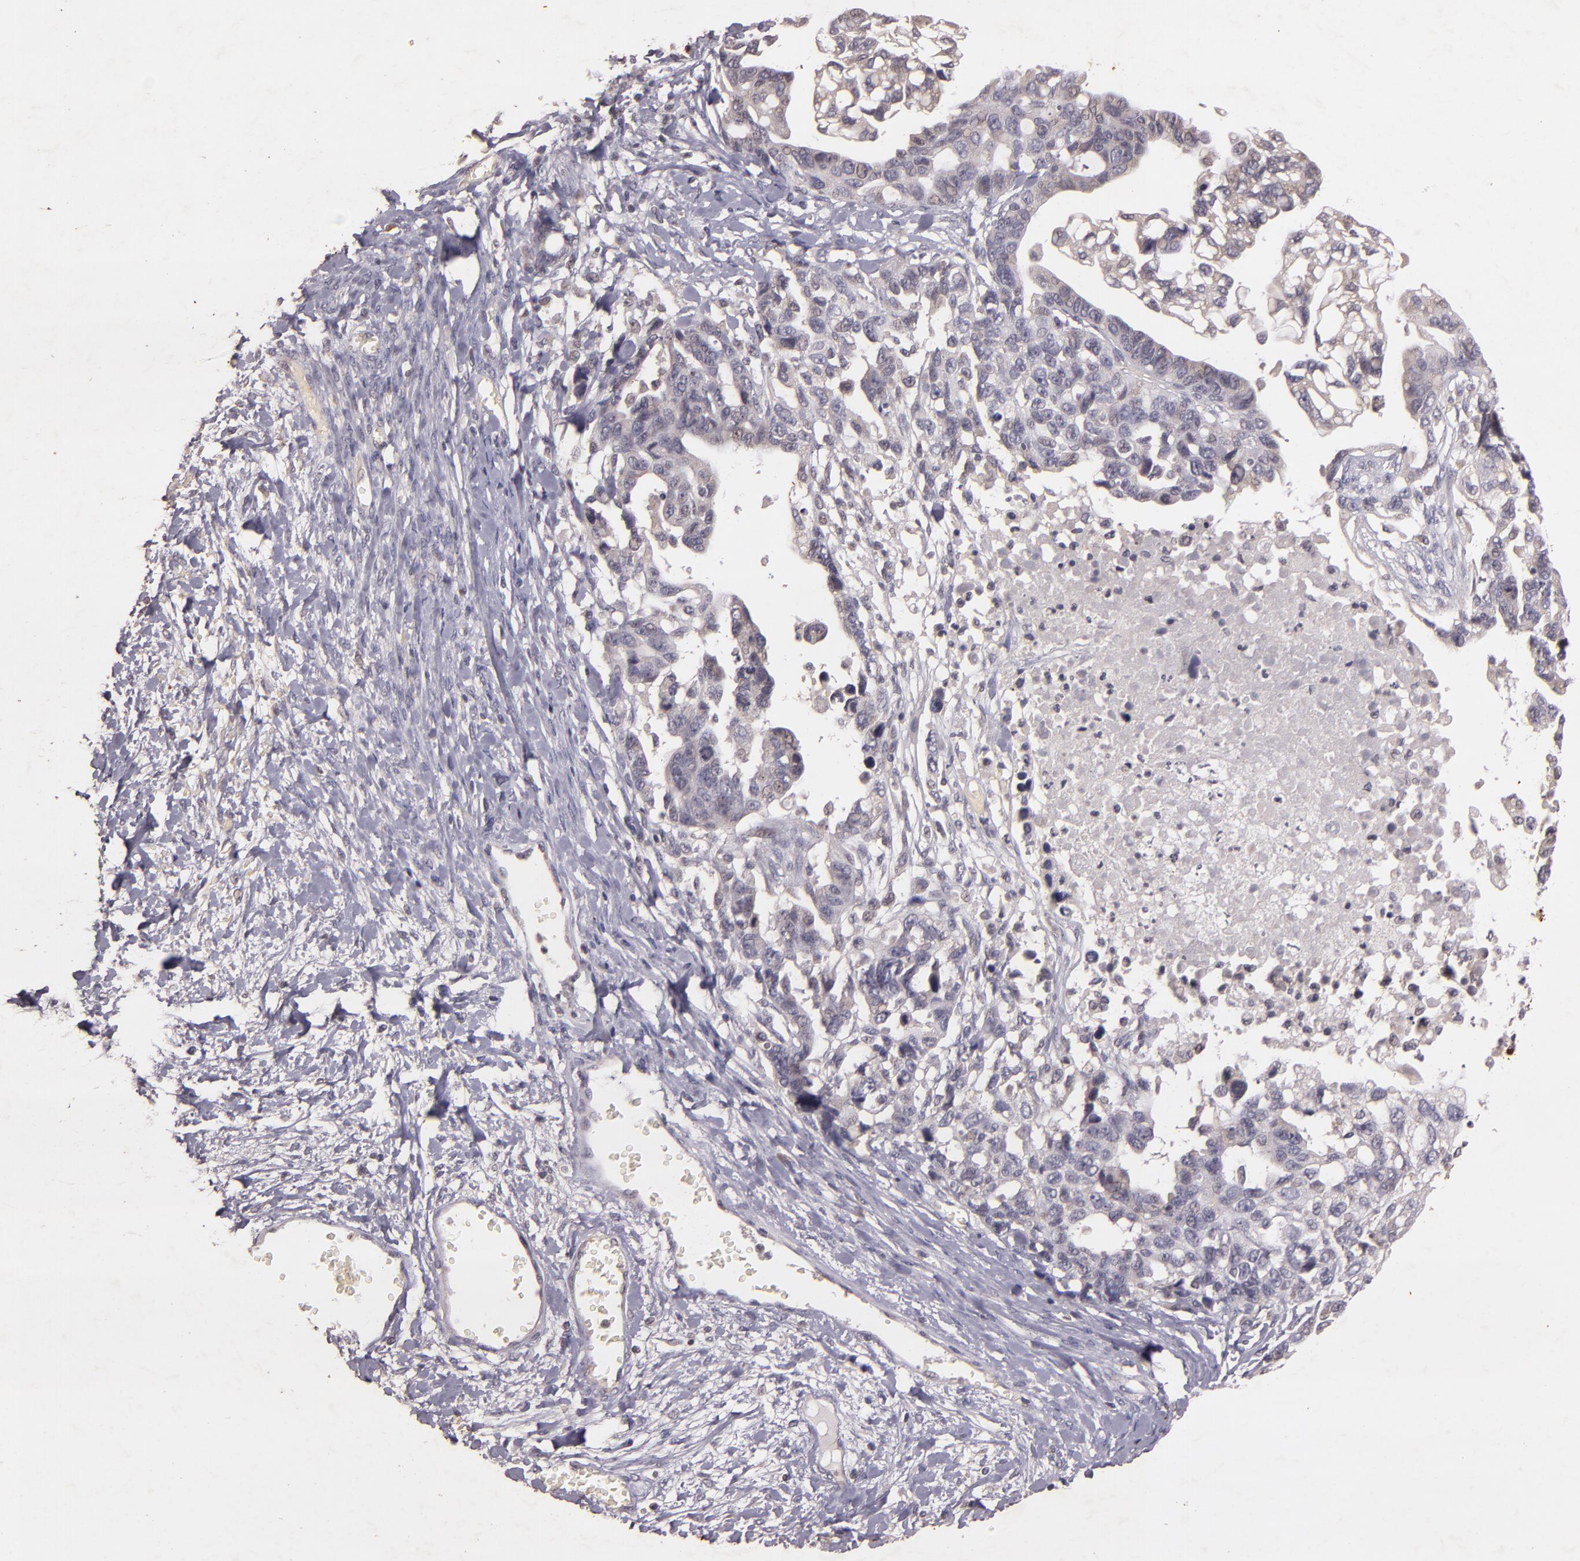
{"staining": {"intensity": "negative", "quantity": "none", "location": "none"}, "tissue": "ovarian cancer", "cell_type": "Tumor cells", "image_type": "cancer", "snomed": [{"axis": "morphology", "description": "Cystadenocarcinoma, serous, NOS"}, {"axis": "topography", "description": "Ovary"}], "caption": "A histopathology image of human serous cystadenocarcinoma (ovarian) is negative for staining in tumor cells.", "gene": "TFF1", "patient": {"sex": "female", "age": 69}}